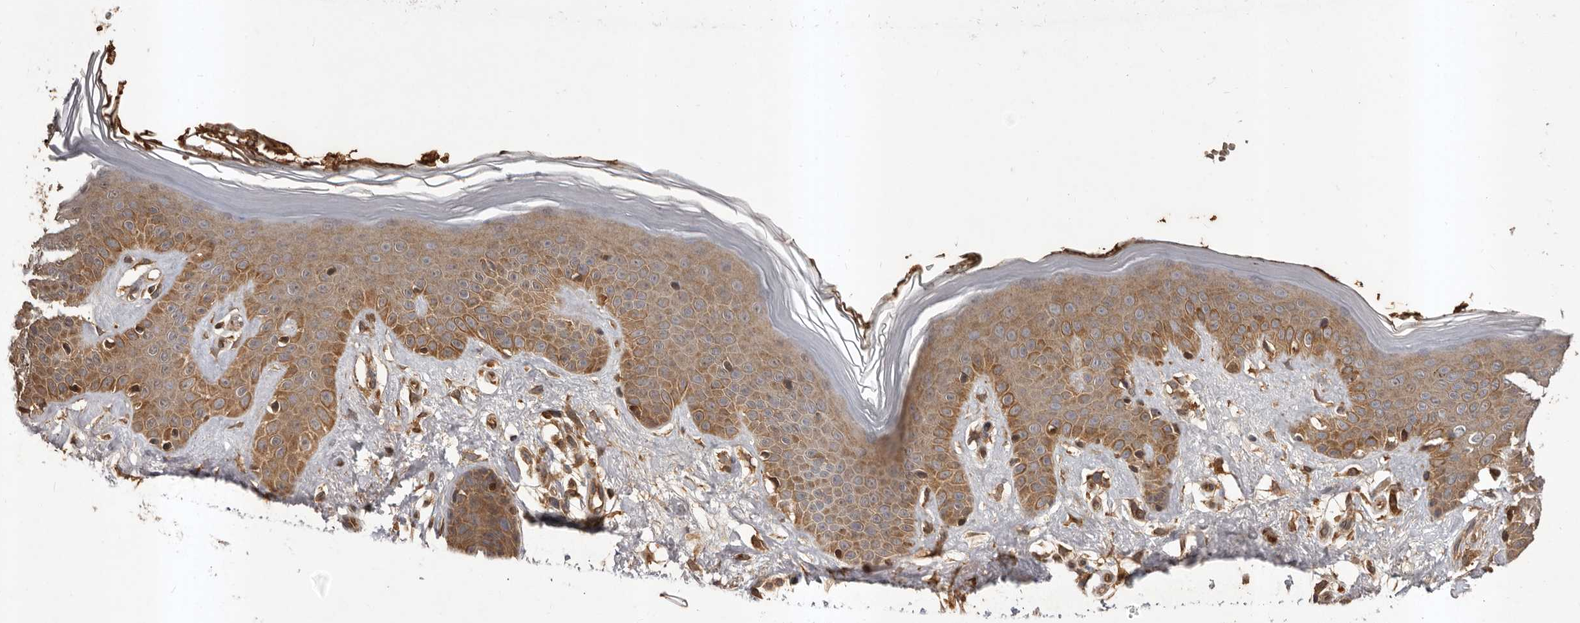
{"staining": {"intensity": "moderate", "quantity": ">75%", "location": "cytoplasmic/membranous"}, "tissue": "skin", "cell_type": "Fibroblasts", "image_type": "normal", "snomed": [{"axis": "morphology", "description": "Normal tissue, NOS"}, {"axis": "topography", "description": "Skin"}], "caption": "Protein staining of benign skin reveals moderate cytoplasmic/membranous expression in approximately >75% of fibroblasts.", "gene": "SLC22A3", "patient": {"sex": "female", "age": 64}}